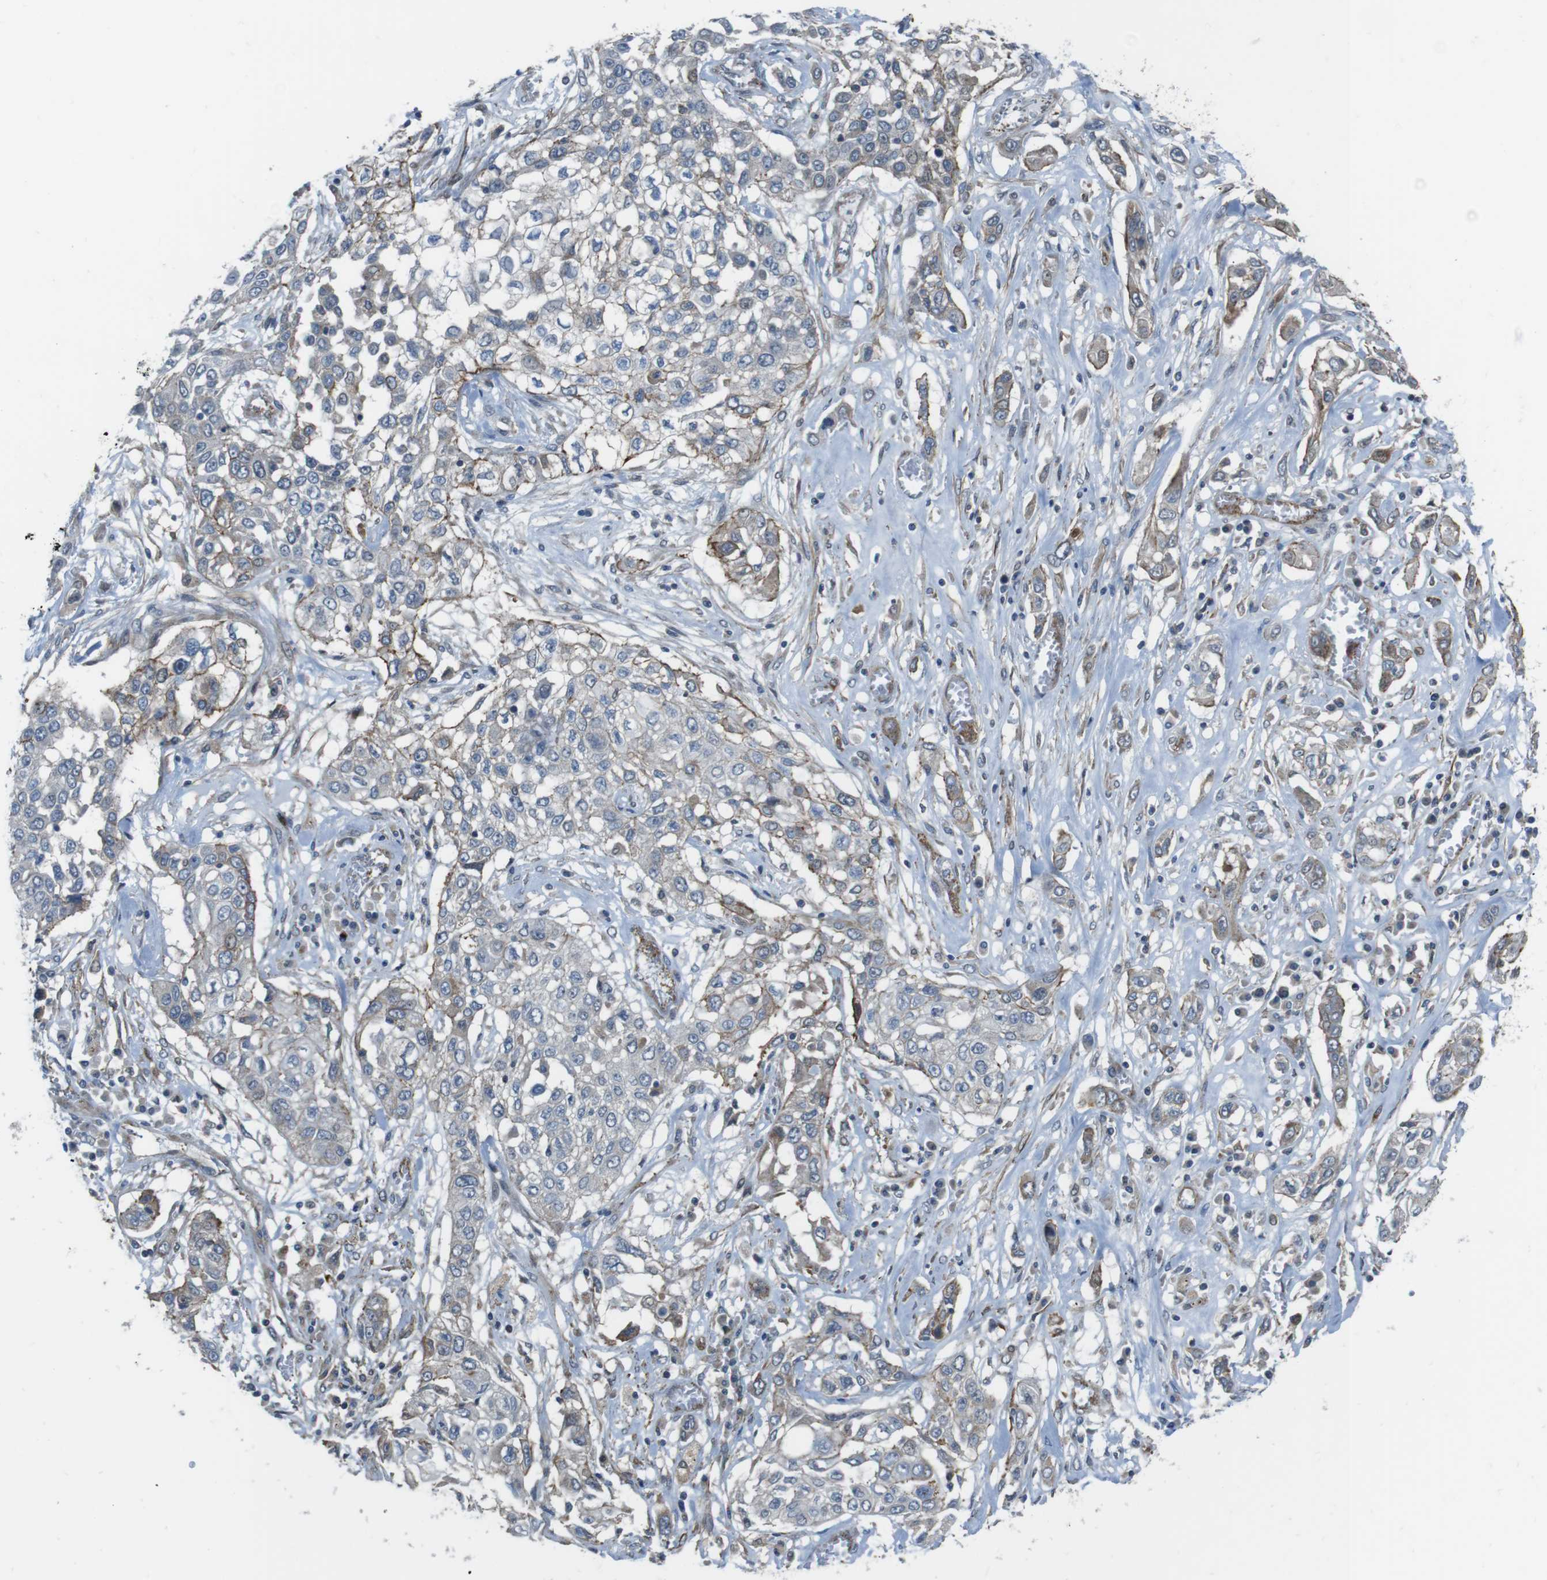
{"staining": {"intensity": "weak", "quantity": "<25%", "location": "cytoplasmic/membranous"}, "tissue": "lung cancer", "cell_type": "Tumor cells", "image_type": "cancer", "snomed": [{"axis": "morphology", "description": "Squamous cell carcinoma, NOS"}, {"axis": "topography", "description": "Lung"}], "caption": "Image shows no protein expression in tumor cells of squamous cell carcinoma (lung) tissue.", "gene": "FAM174B", "patient": {"sex": "male", "age": 71}}